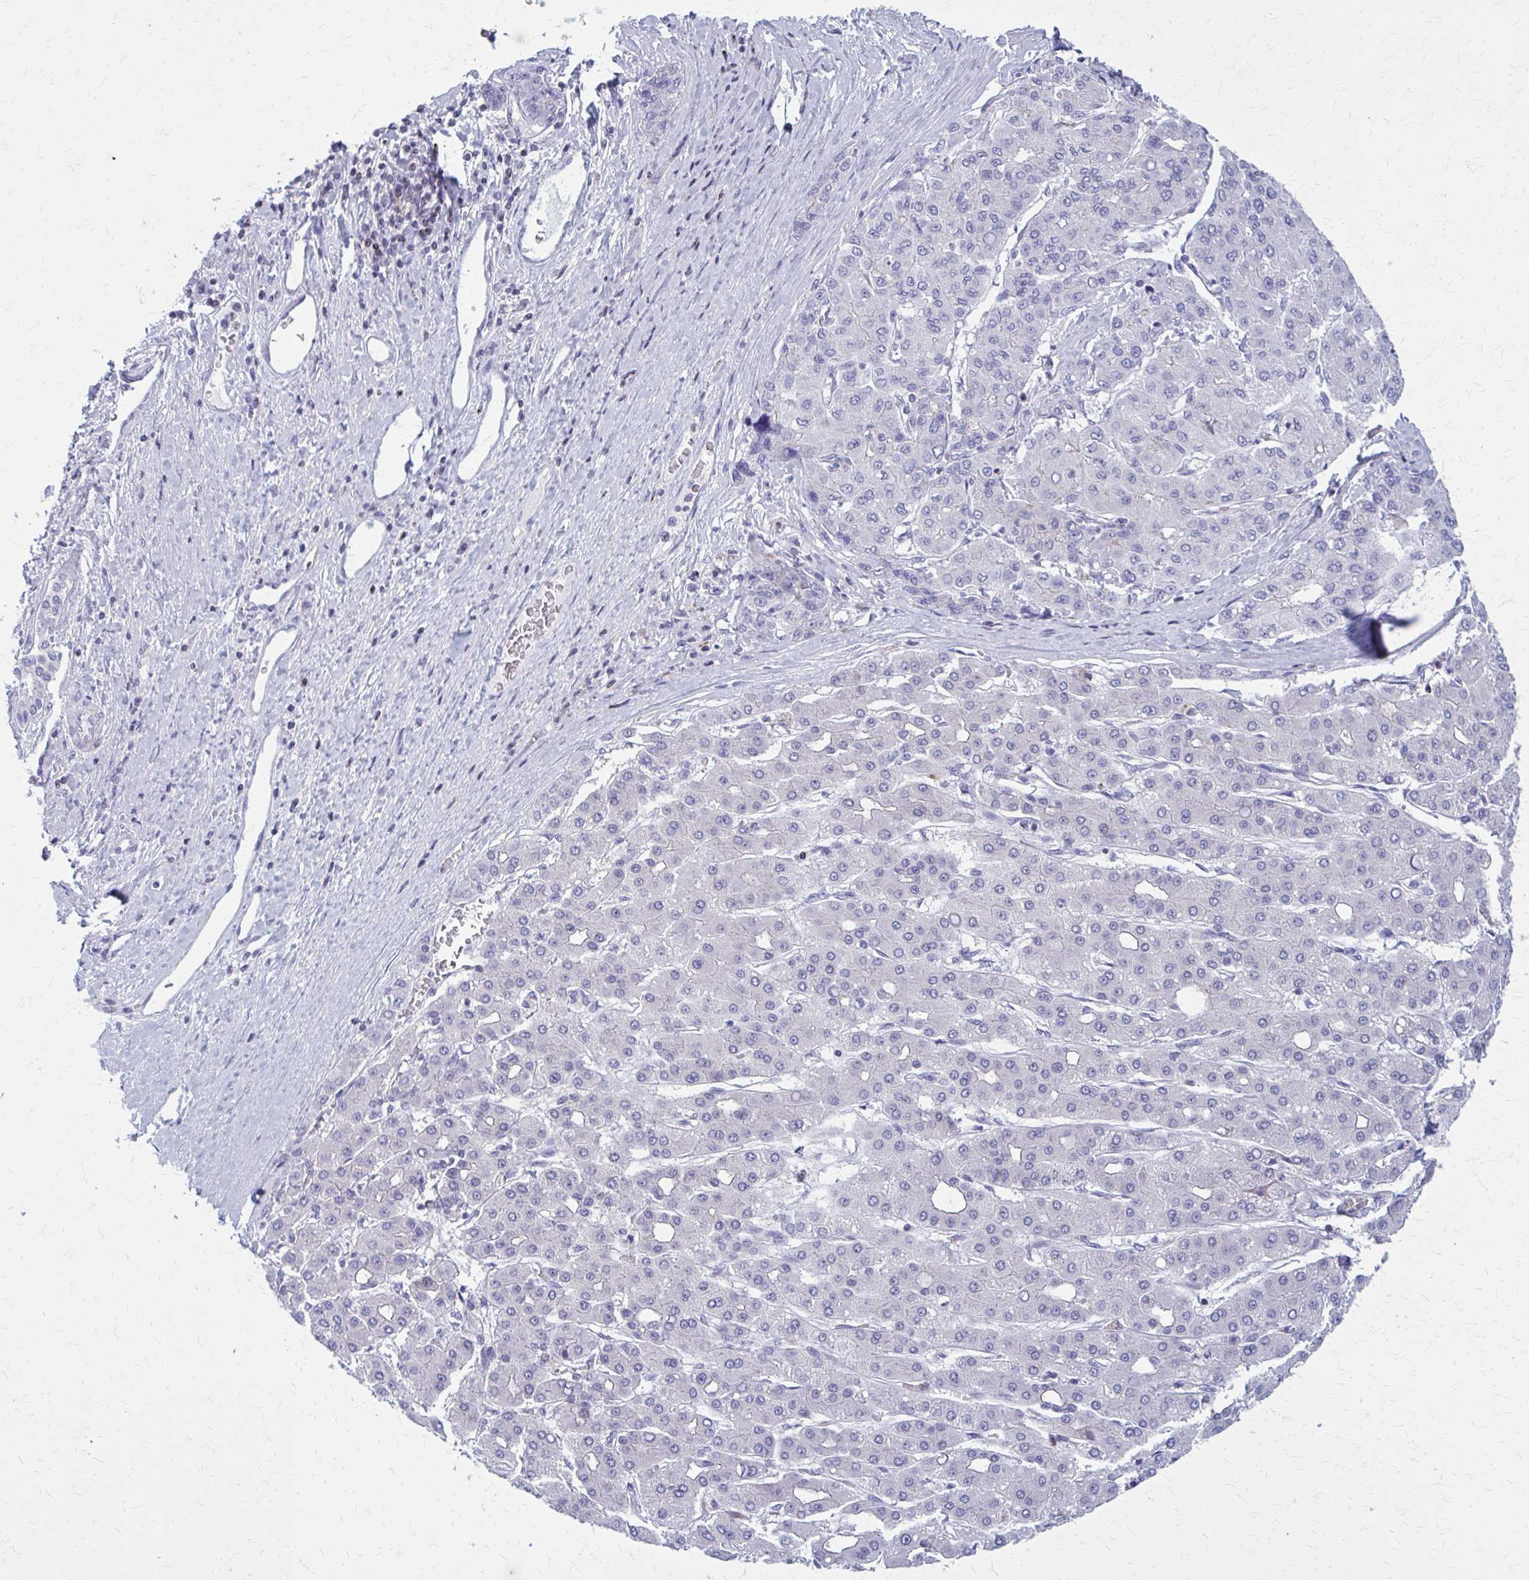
{"staining": {"intensity": "negative", "quantity": "none", "location": "none"}, "tissue": "liver cancer", "cell_type": "Tumor cells", "image_type": "cancer", "snomed": [{"axis": "morphology", "description": "Carcinoma, Hepatocellular, NOS"}, {"axis": "topography", "description": "Liver"}], "caption": "Tumor cells are negative for brown protein staining in liver hepatocellular carcinoma. Brightfield microscopy of immunohistochemistry stained with DAB (brown) and hematoxylin (blue), captured at high magnification.", "gene": "PEDS1", "patient": {"sex": "male", "age": 65}}